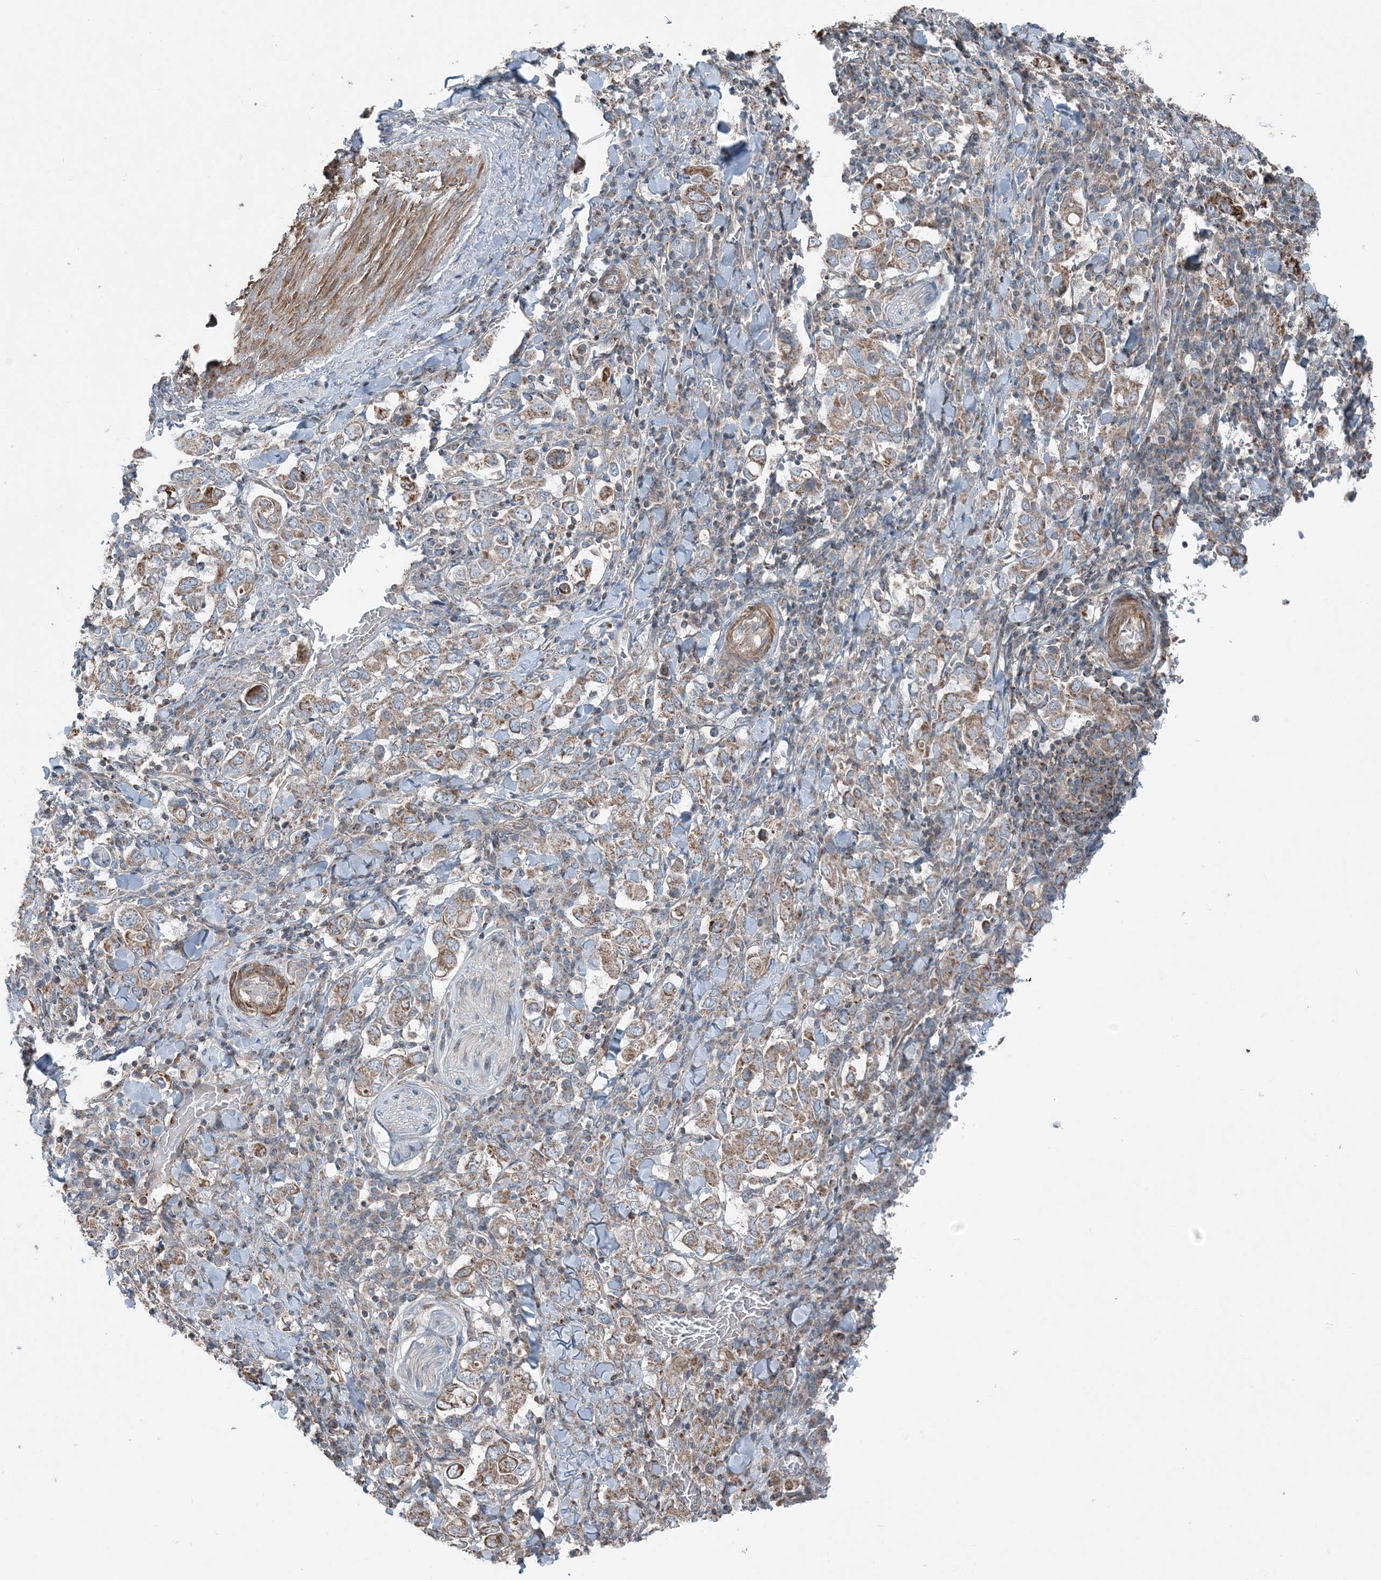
{"staining": {"intensity": "moderate", "quantity": "25%-75%", "location": "cytoplasmic/membranous"}, "tissue": "stomach cancer", "cell_type": "Tumor cells", "image_type": "cancer", "snomed": [{"axis": "morphology", "description": "Adenocarcinoma, NOS"}, {"axis": "topography", "description": "Stomach, upper"}], "caption": "A photomicrograph of stomach adenocarcinoma stained for a protein reveals moderate cytoplasmic/membranous brown staining in tumor cells.", "gene": "KY", "patient": {"sex": "male", "age": 62}}